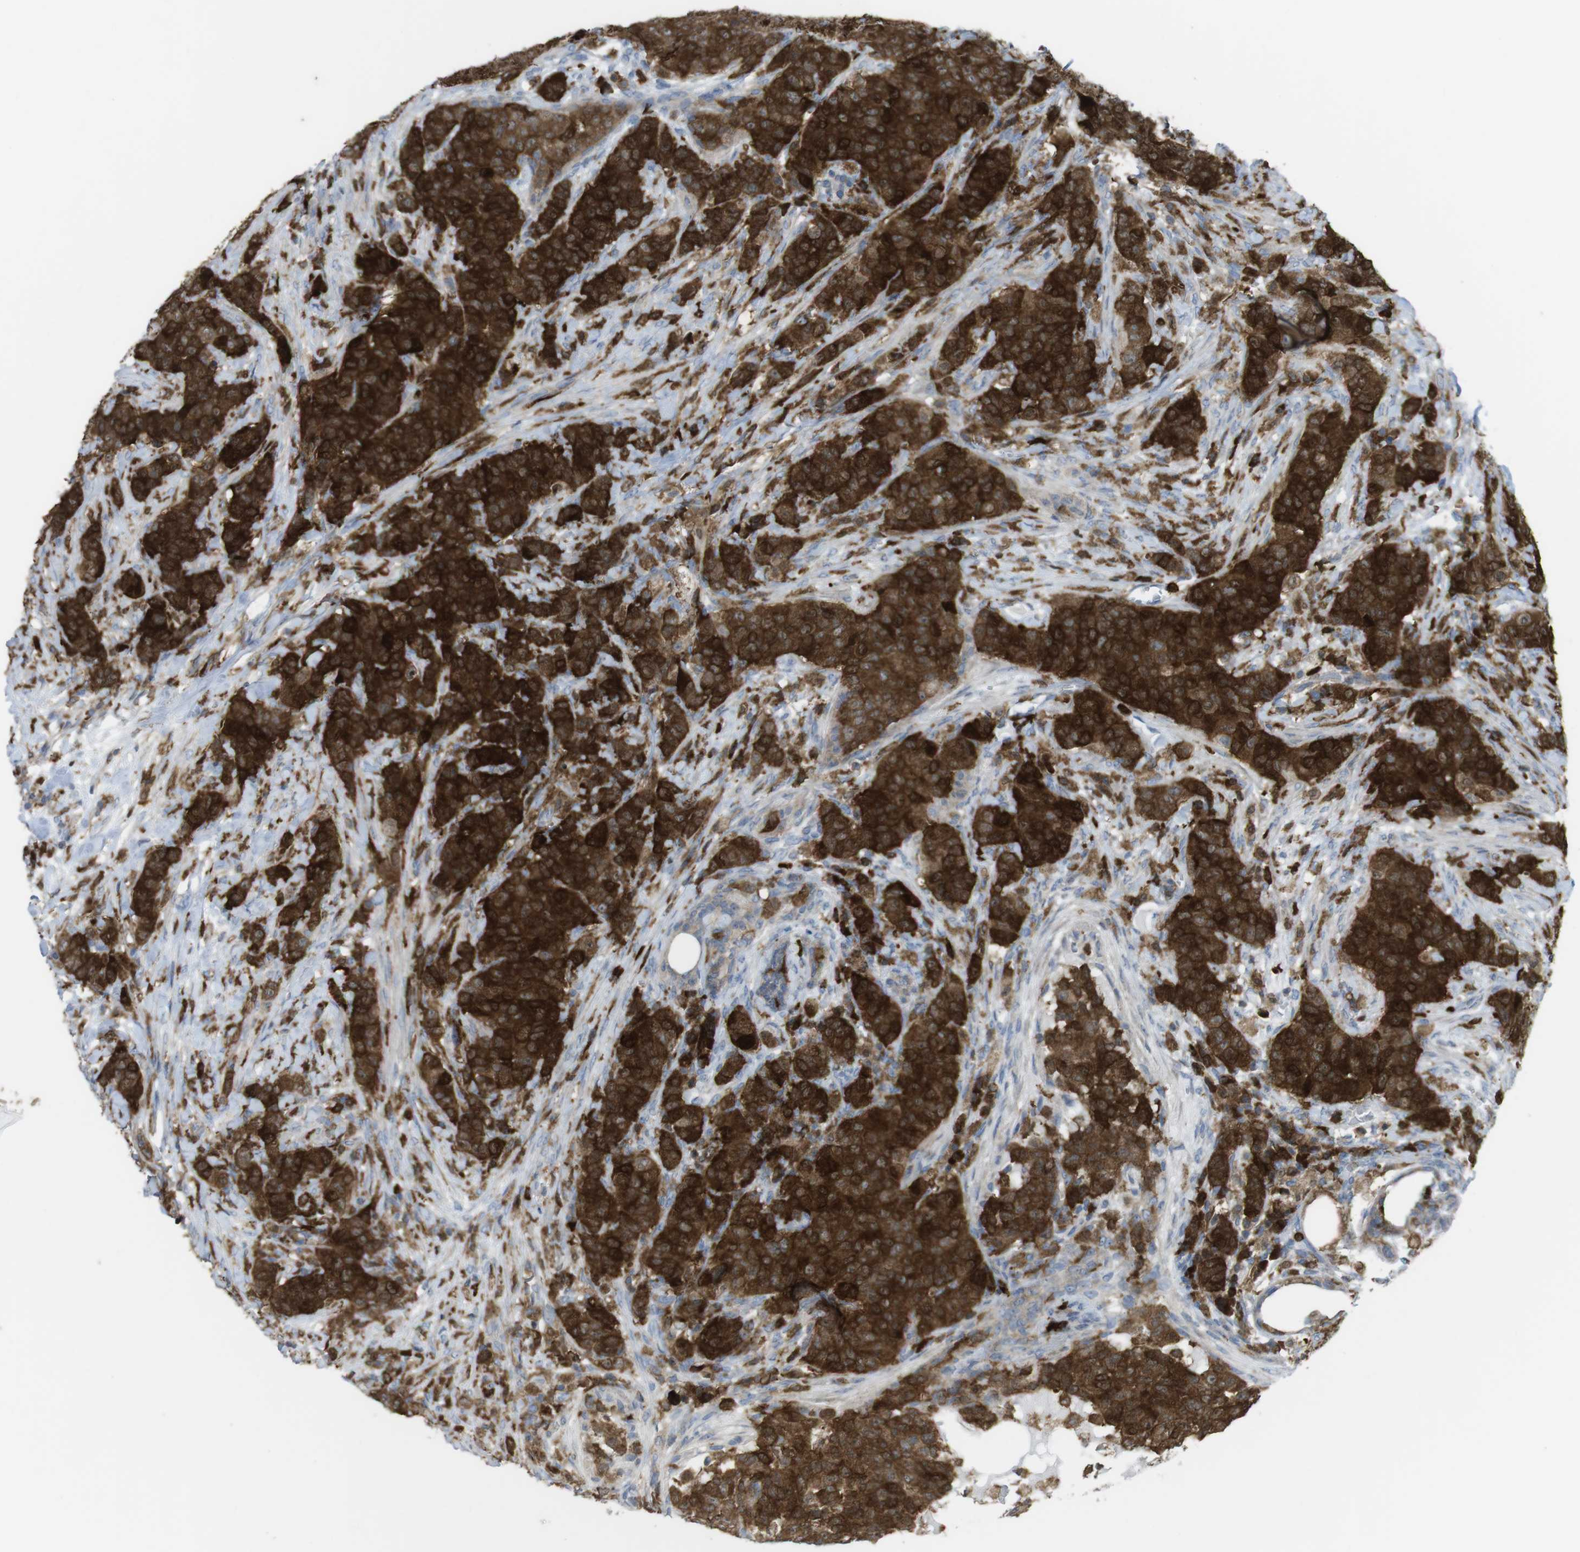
{"staining": {"intensity": "strong", "quantity": ">75%", "location": "cytoplasmic/membranous"}, "tissue": "breast cancer", "cell_type": "Tumor cells", "image_type": "cancer", "snomed": [{"axis": "morphology", "description": "Normal tissue, NOS"}, {"axis": "morphology", "description": "Duct carcinoma"}, {"axis": "topography", "description": "Breast"}], "caption": "Breast cancer was stained to show a protein in brown. There is high levels of strong cytoplasmic/membranous positivity in approximately >75% of tumor cells.", "gene": "PRKCD", "patient": {"sex": "female", "age": 40}}